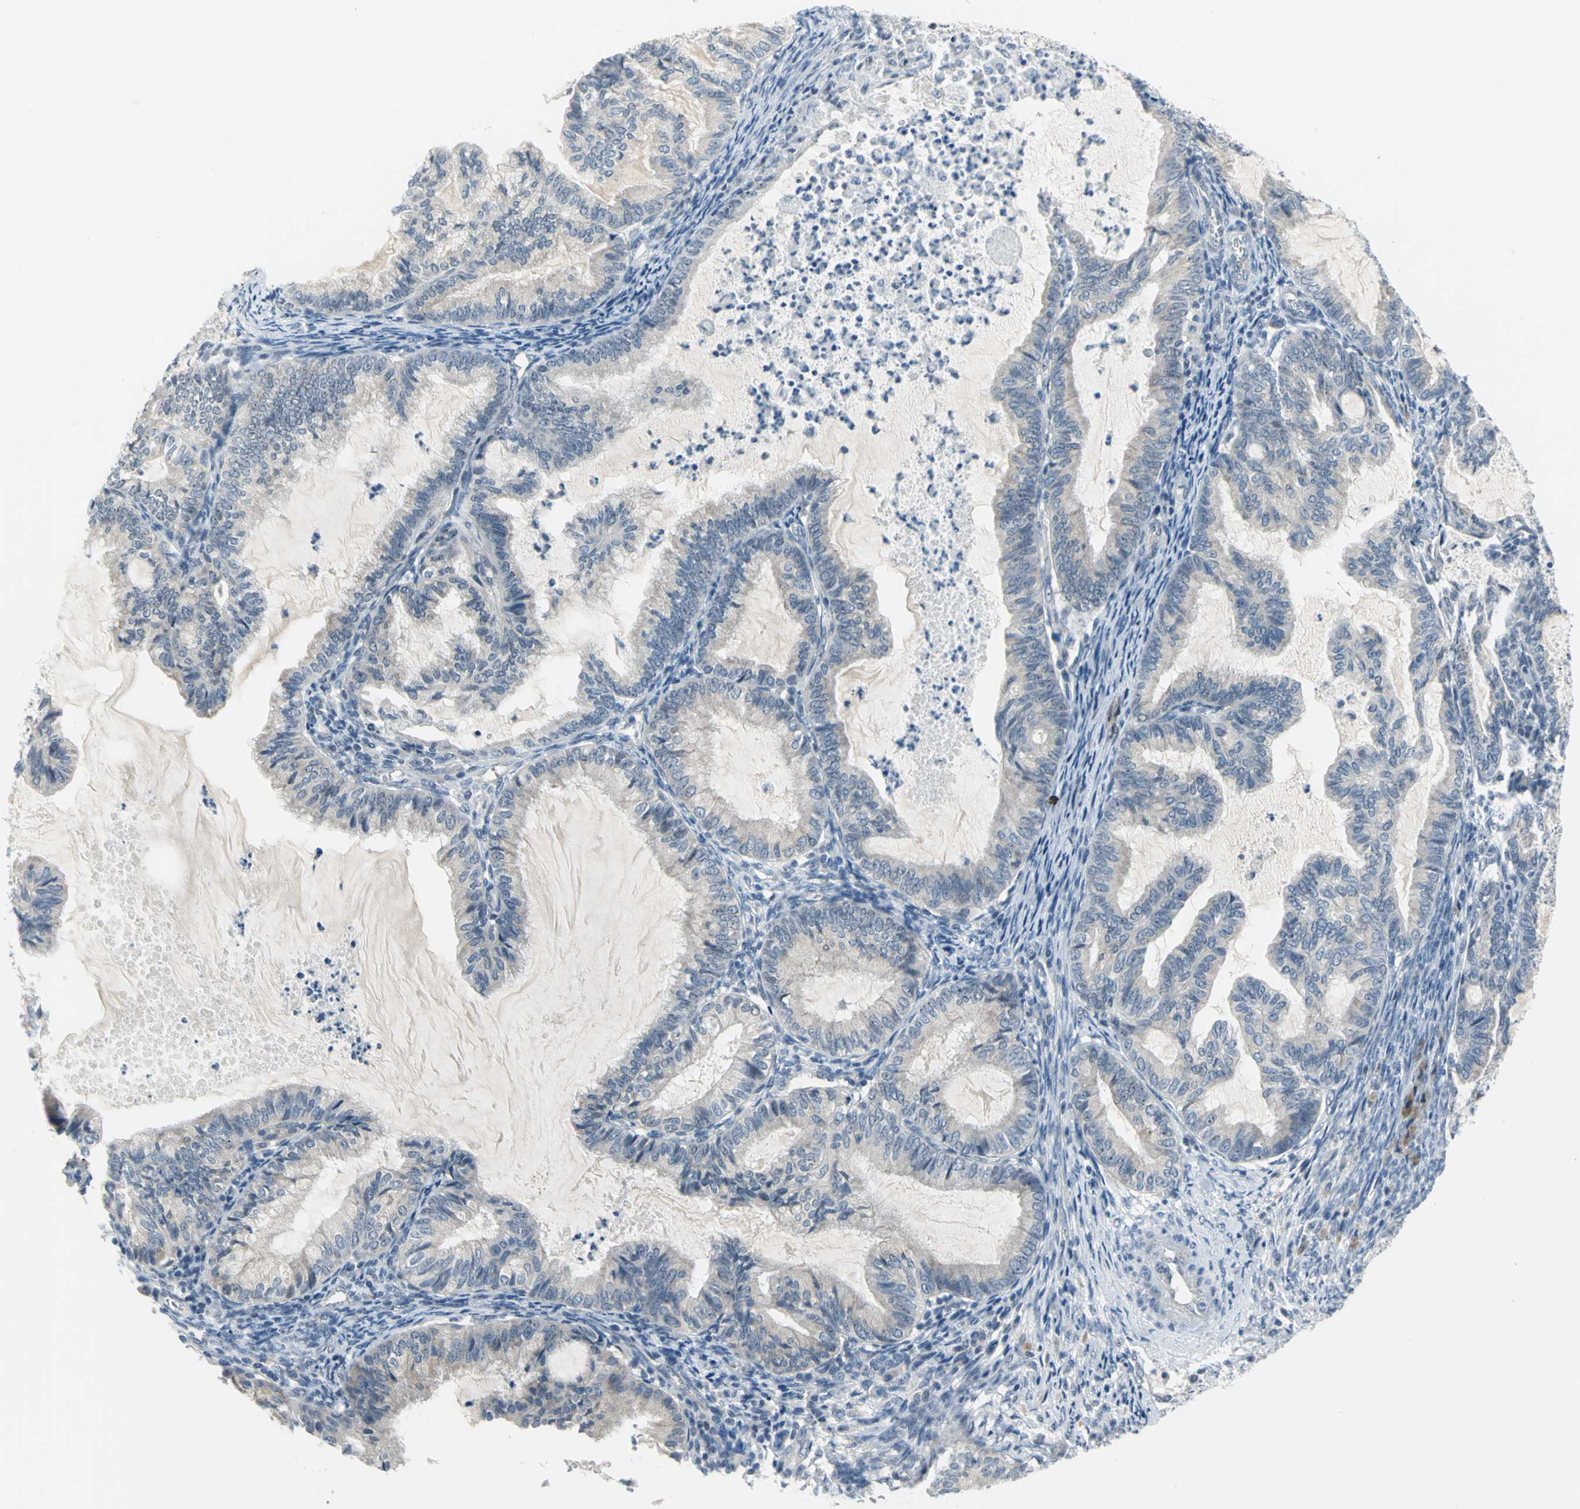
{"staining": {"intensity": "weak", "quantity": "<25%", "location": "nuclear"}, "tissue": "cervical cancer", "cell_type": "Tumor cells", "image_type": "cancer", "snomed": [{"axis": "morphology", "description": "Normal tissue, NOS"}, {"axis": "morphology", "description": "Adenocarcinoma, NOS"}, {"axis": "topography", "description": "Cervix"}, {"axis": "topography", "description": "Endometrium"}], "caption": "Cervical cancer stained for a protein using IHC shows no positivity tumor cells.", "gene": "MYBBP1A", "patient": {"sex": "female", "age": 86}}